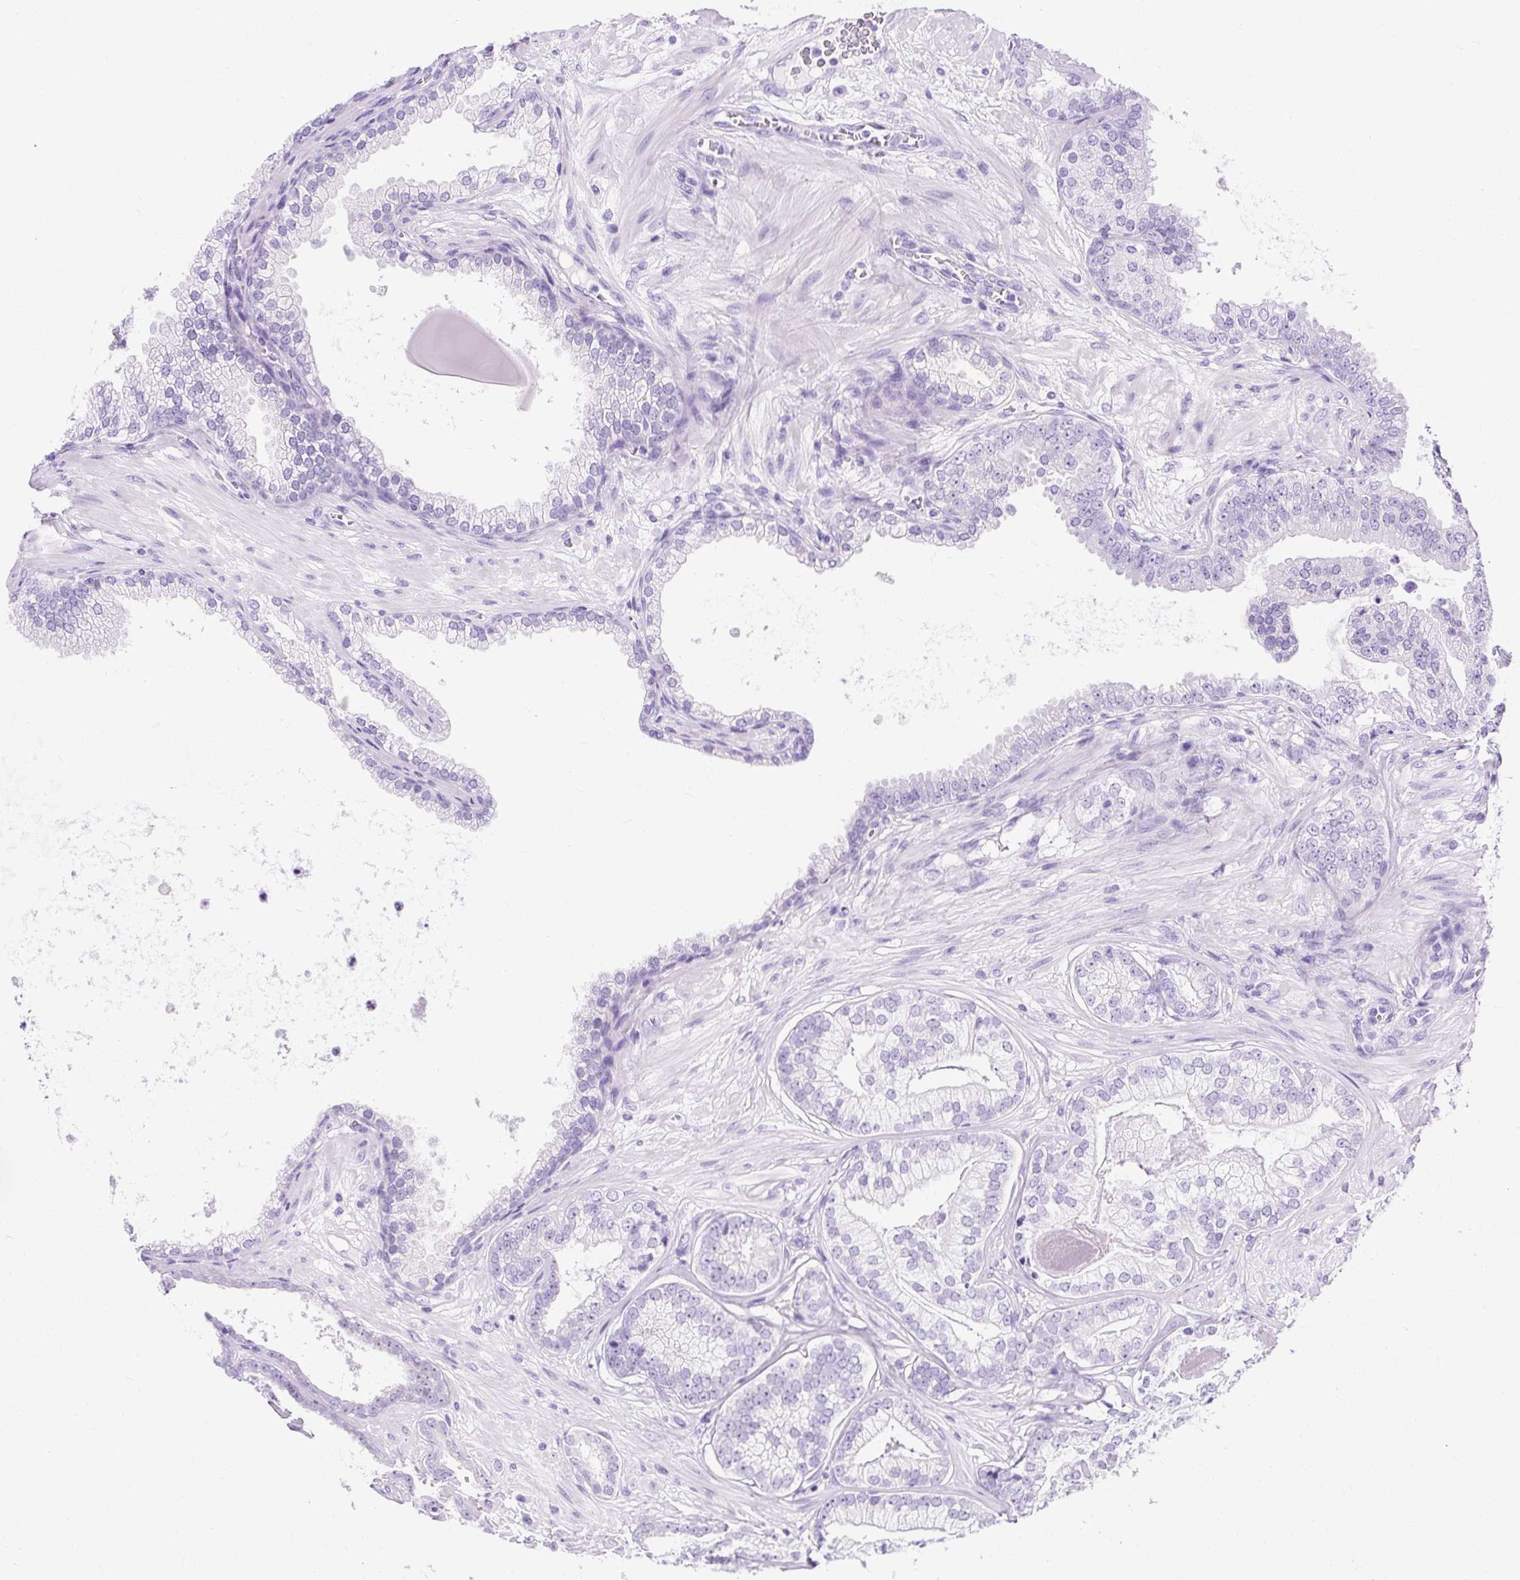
{"staining": {"intensity": "negative", "quantity": "none", "location": "none"}, "tissue": "prostate cancer", "cell_type": "Tumor cells", "image_type": "cancer", "snomed": [{"axis": "morphology", "description": "Adenocarcinoma, Low grade"}, {"axis": "topography", "description": "Prostate"}], "caption": "This is an immunohistochemistry (IHC) image of human prostate adenocarcinoma (low-grade). There is no positivity in tumor cells.", "gene": "KRT12", "patient": {"sex": "male", "age": 61}}